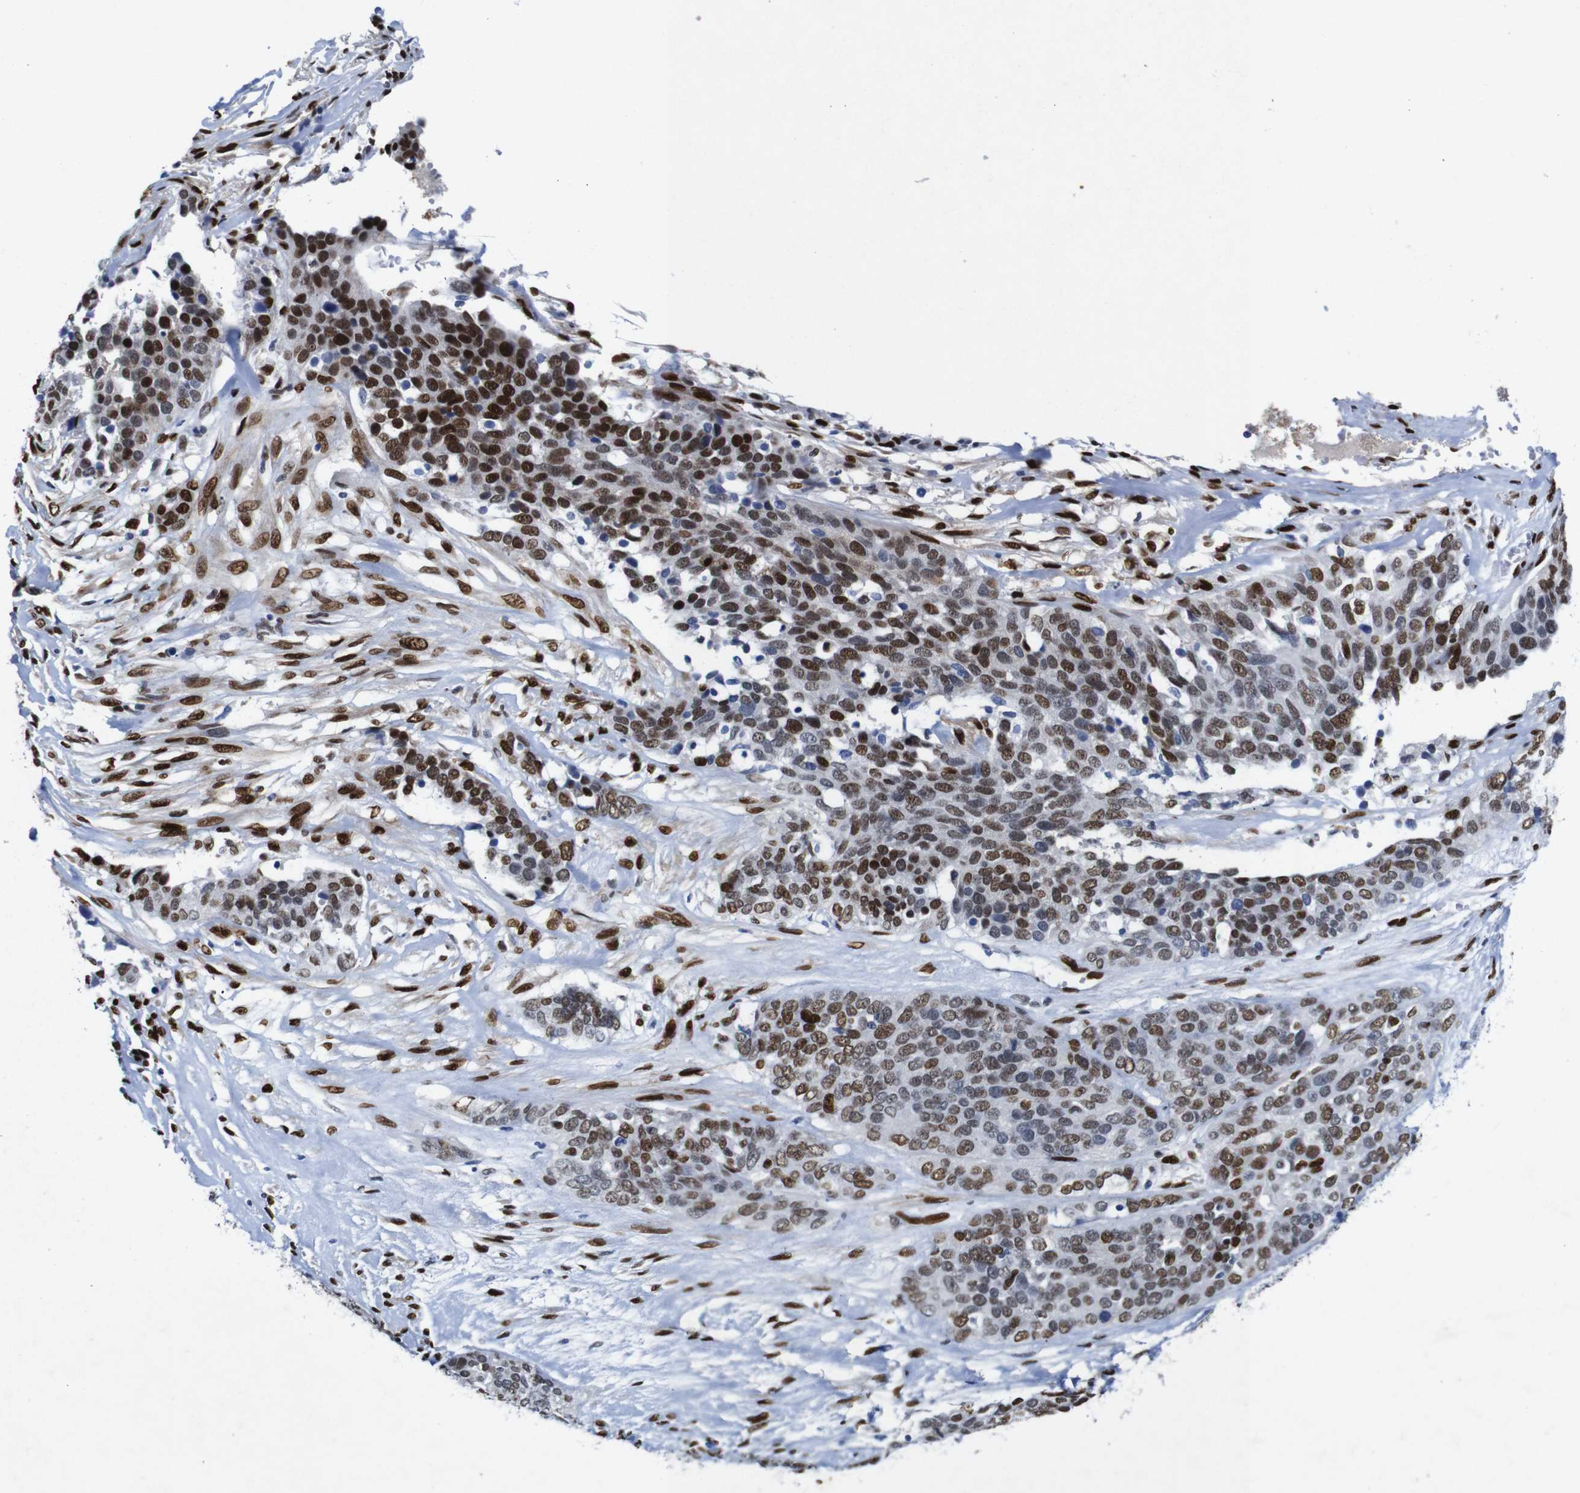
{"staining": {"intensity": "moderate", "quantity": ">75%", "location": "nuclear"}, "tissue": "ovarian cancer", "cell_type": "Tumor cells", "image_type": "cancer", "snomed": [{"axis": "morphology", "description": "Cystadenocarcinoma, serous, NOS"}, {"axis": "topography", "description": "Ovary"}], "caption": "Immunohistochemical staining of human ovarian serous cystadenocarcinoma displays moderate nuclear protein expression in approximately >75% of tumor cells.", "gene": "FOSL2", "patient": {"sex": "female", "age": 44}}